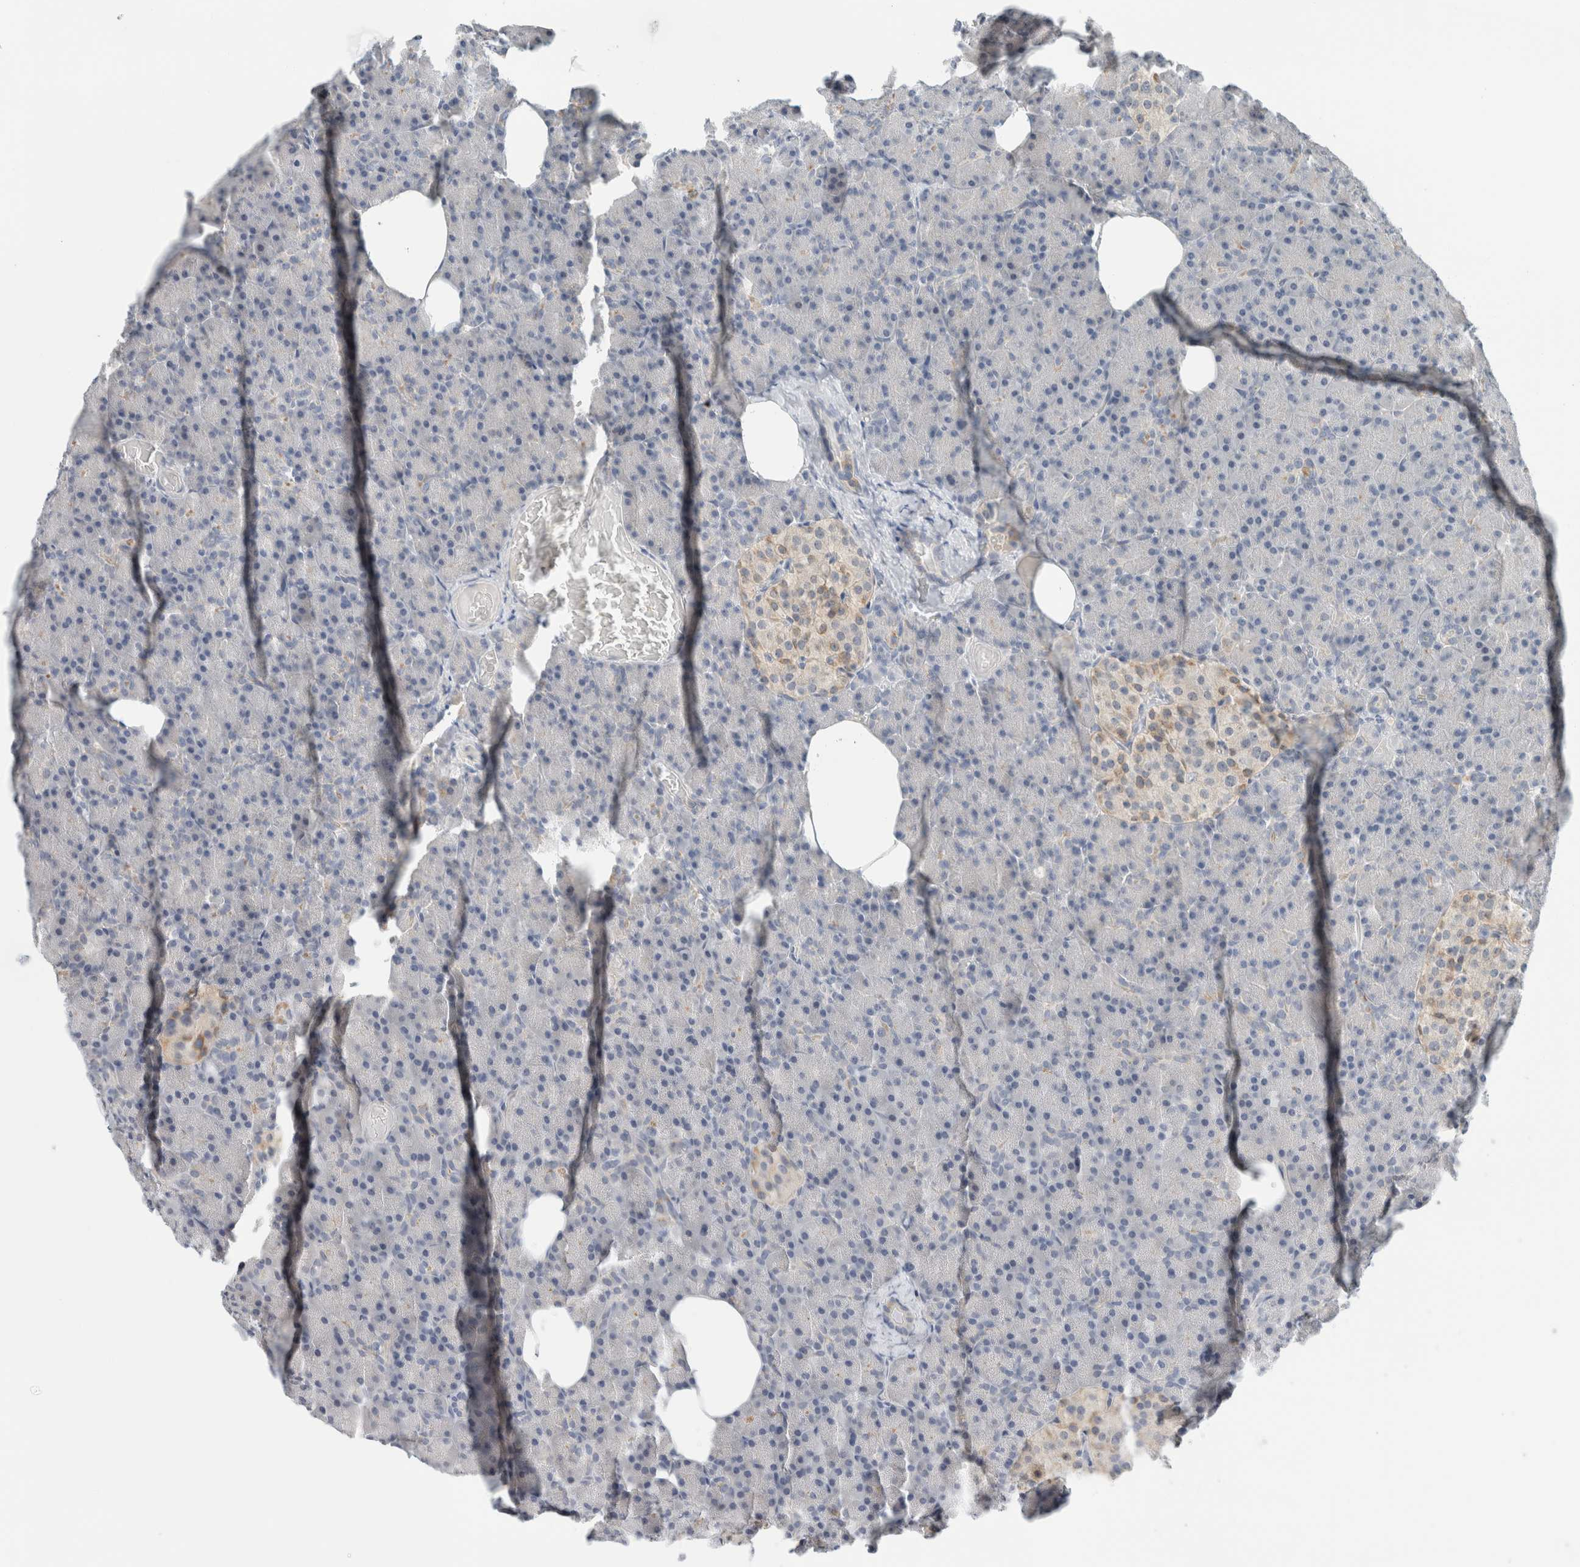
{"staining": {"intensity": "negative", "quantity": "none", "location": "none"}, "tissue": "pancreas", "cell_type": "Exocrine glandular cells", "image_type": "normal", "snomed": [{"axis": "morphology", "description": "Normal tissue, NOS"}, {"axis": "topography", "description": "Pancreas"}], "caption": "The immunohistochemistry histopathology image has no significant staining in exocrine glandular cells of pancreas. (DAB (3,3'-diaminobenzidine) IHC visualized using brightfield microscopy, high magnification).", "gene": "HCN3", "patient": {"sex": "female", "age": 43}}